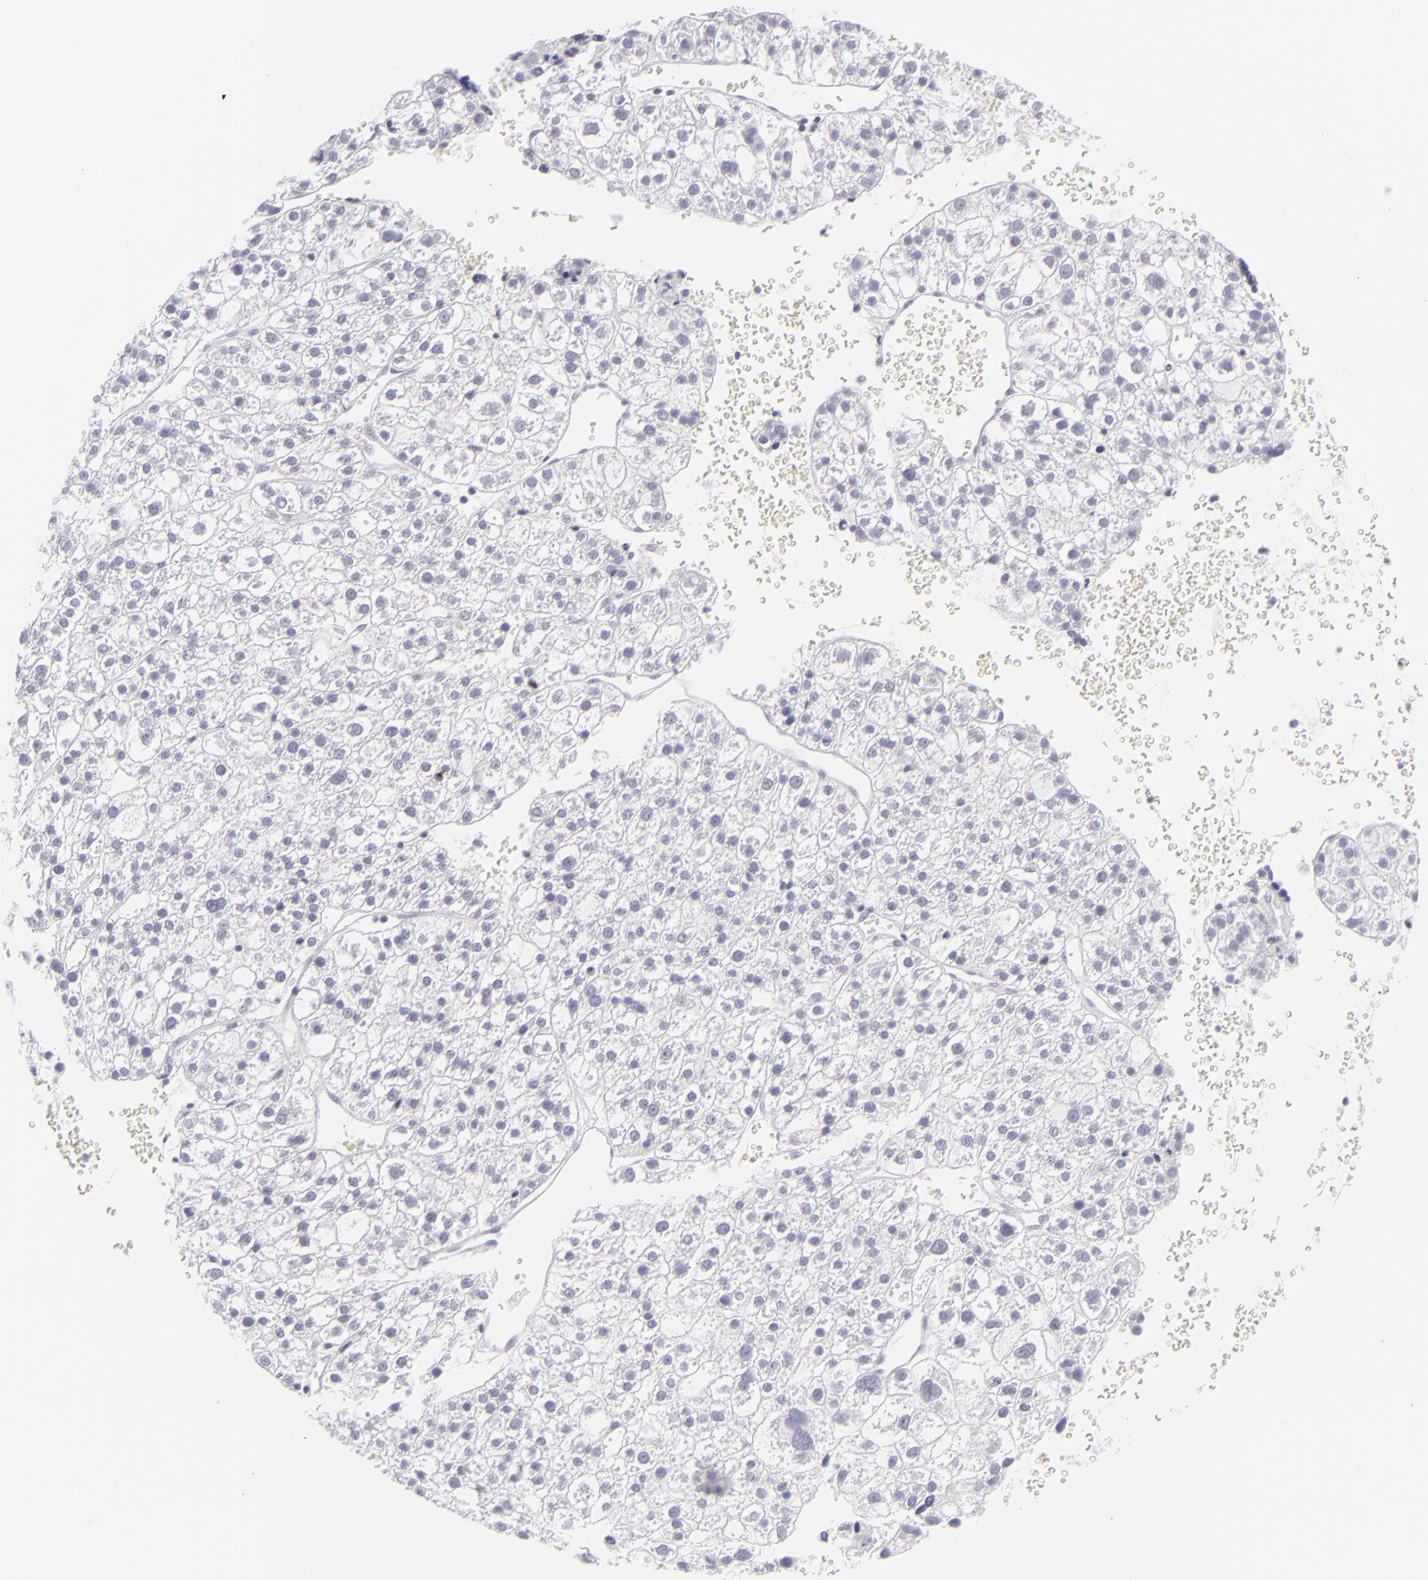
{"staining": {"intensity": "negative", "quantity": "none", "location": "none"}, "tissue": "liver cancer", "cell_type": "Tumor cells", "image_type": "cancer", "snomed": [{"axis": "morphology", "description": "Carcinoma, Hepatocellular, NOS"}, {"axis": "topography", "description": "Liver"}], "caption": "High magnification brightfield microscopy of hepatocellular carcinoma (liver) stained with DAB (brown) and counterstained with hematoxylin (blue): tumor cells show no significant expression.", "gene": "FCER2", "patient": {"sex": "female", "age": 85}}